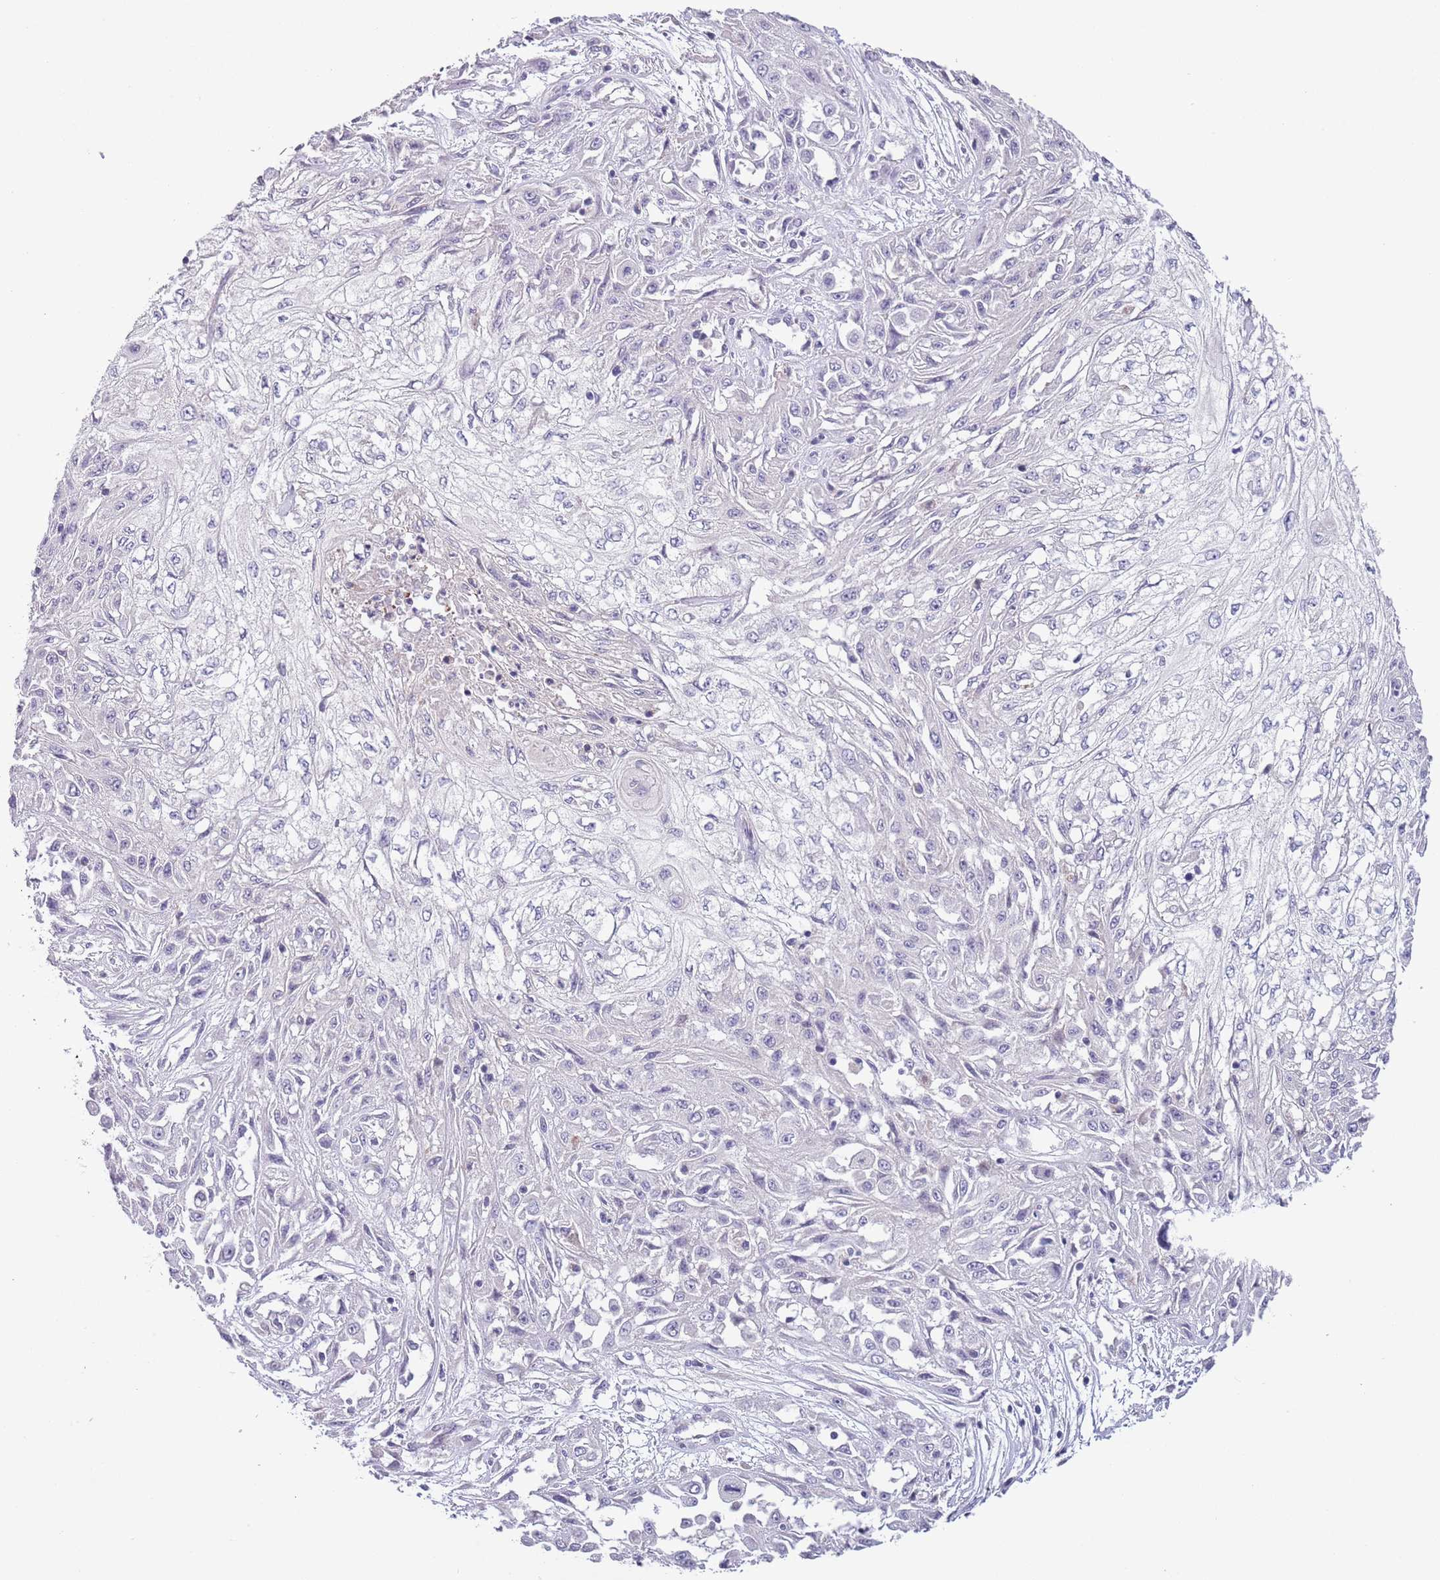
{"staining": {"intensity": "negative", "quantity": "none", "location": "none"}, "tissue": "skin cancer", "cell_type": "Tumor cells", "image_type": "cancer", "snomed": [{"axis": "morphology", "description": "Squamous cell carcinoma, NOS"}, {"axis": "morphology", "description": "Squamous cell carcinoma, metastatic, NOS"}, {"axis": "topography", "description": "Skin"}, {"axis": "topography", "description": "Lymph node"}], "caption": "Immunohistochemistry micrograph of skin cancer (squamous cell carcinoma) stained for a protein (brown), which exhibits no positivity in tumor cells. (DAB IHC, high magnification).", "gene": "ZNF658", "patient": {"sex": "male", "age": 75}}